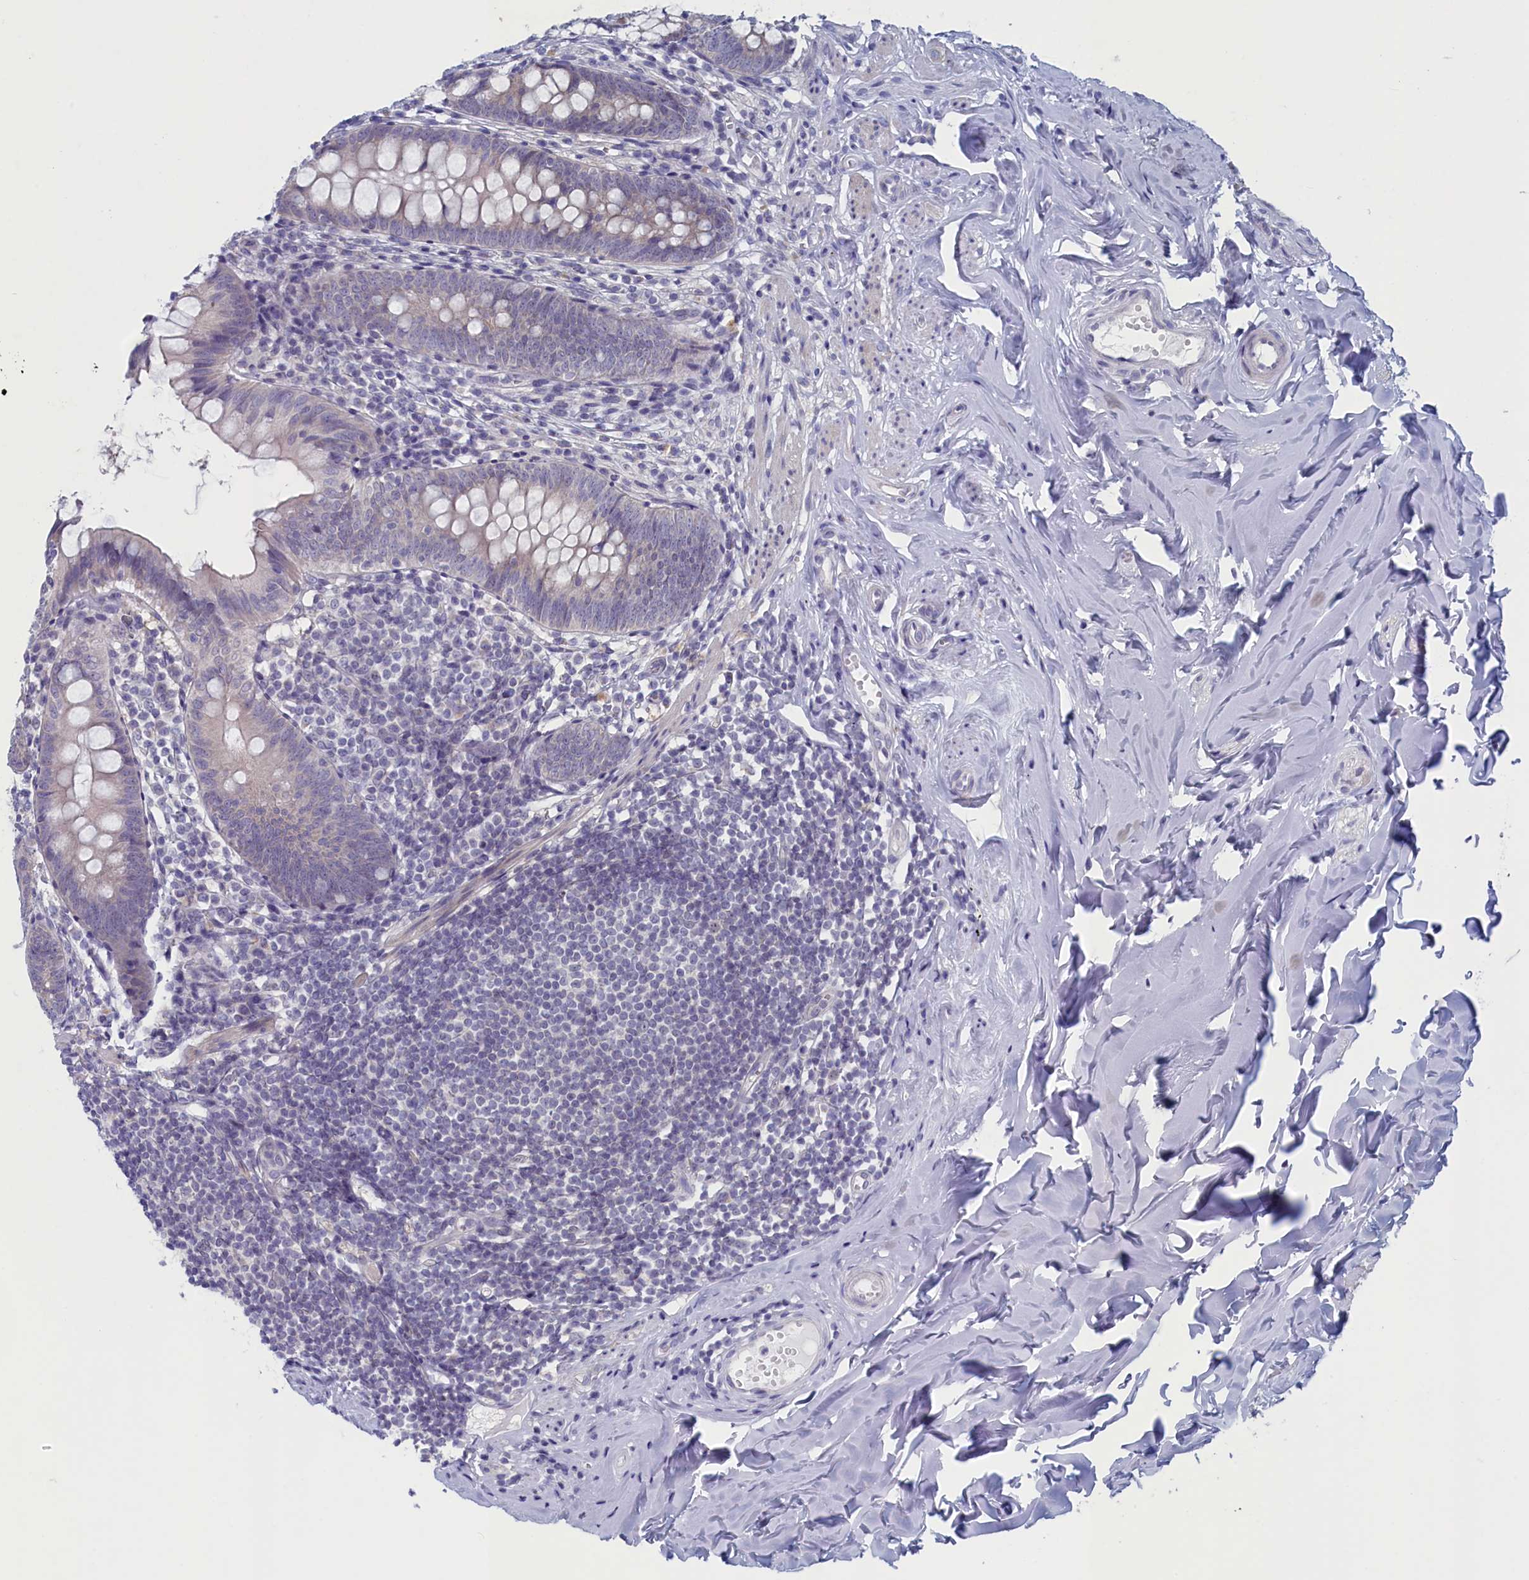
{"staining": {"intensity": "weak", "quantity": "<25%", "location": "cytoplasmic/membranous"}, "tissue": "appendix", "cell_type": "Glandular cells", "image_type": "normal", "snomed": [{"axis": "morphology", "description": "Normal tissue, NOS"}, {"axis": "topography", "description": "Appendix"}], "caption": "Image shows no protein positivity in glandular cells of normal appendix. The staining was performed using DAB (3,3'-diaminobenzidine) to visualize the protein expression in brown, while the nuclei were stained in blue with hematoxylin (Magnification: 20x).", "gene": "WDR76", "patient": {"sex": "female", "age": 51}}